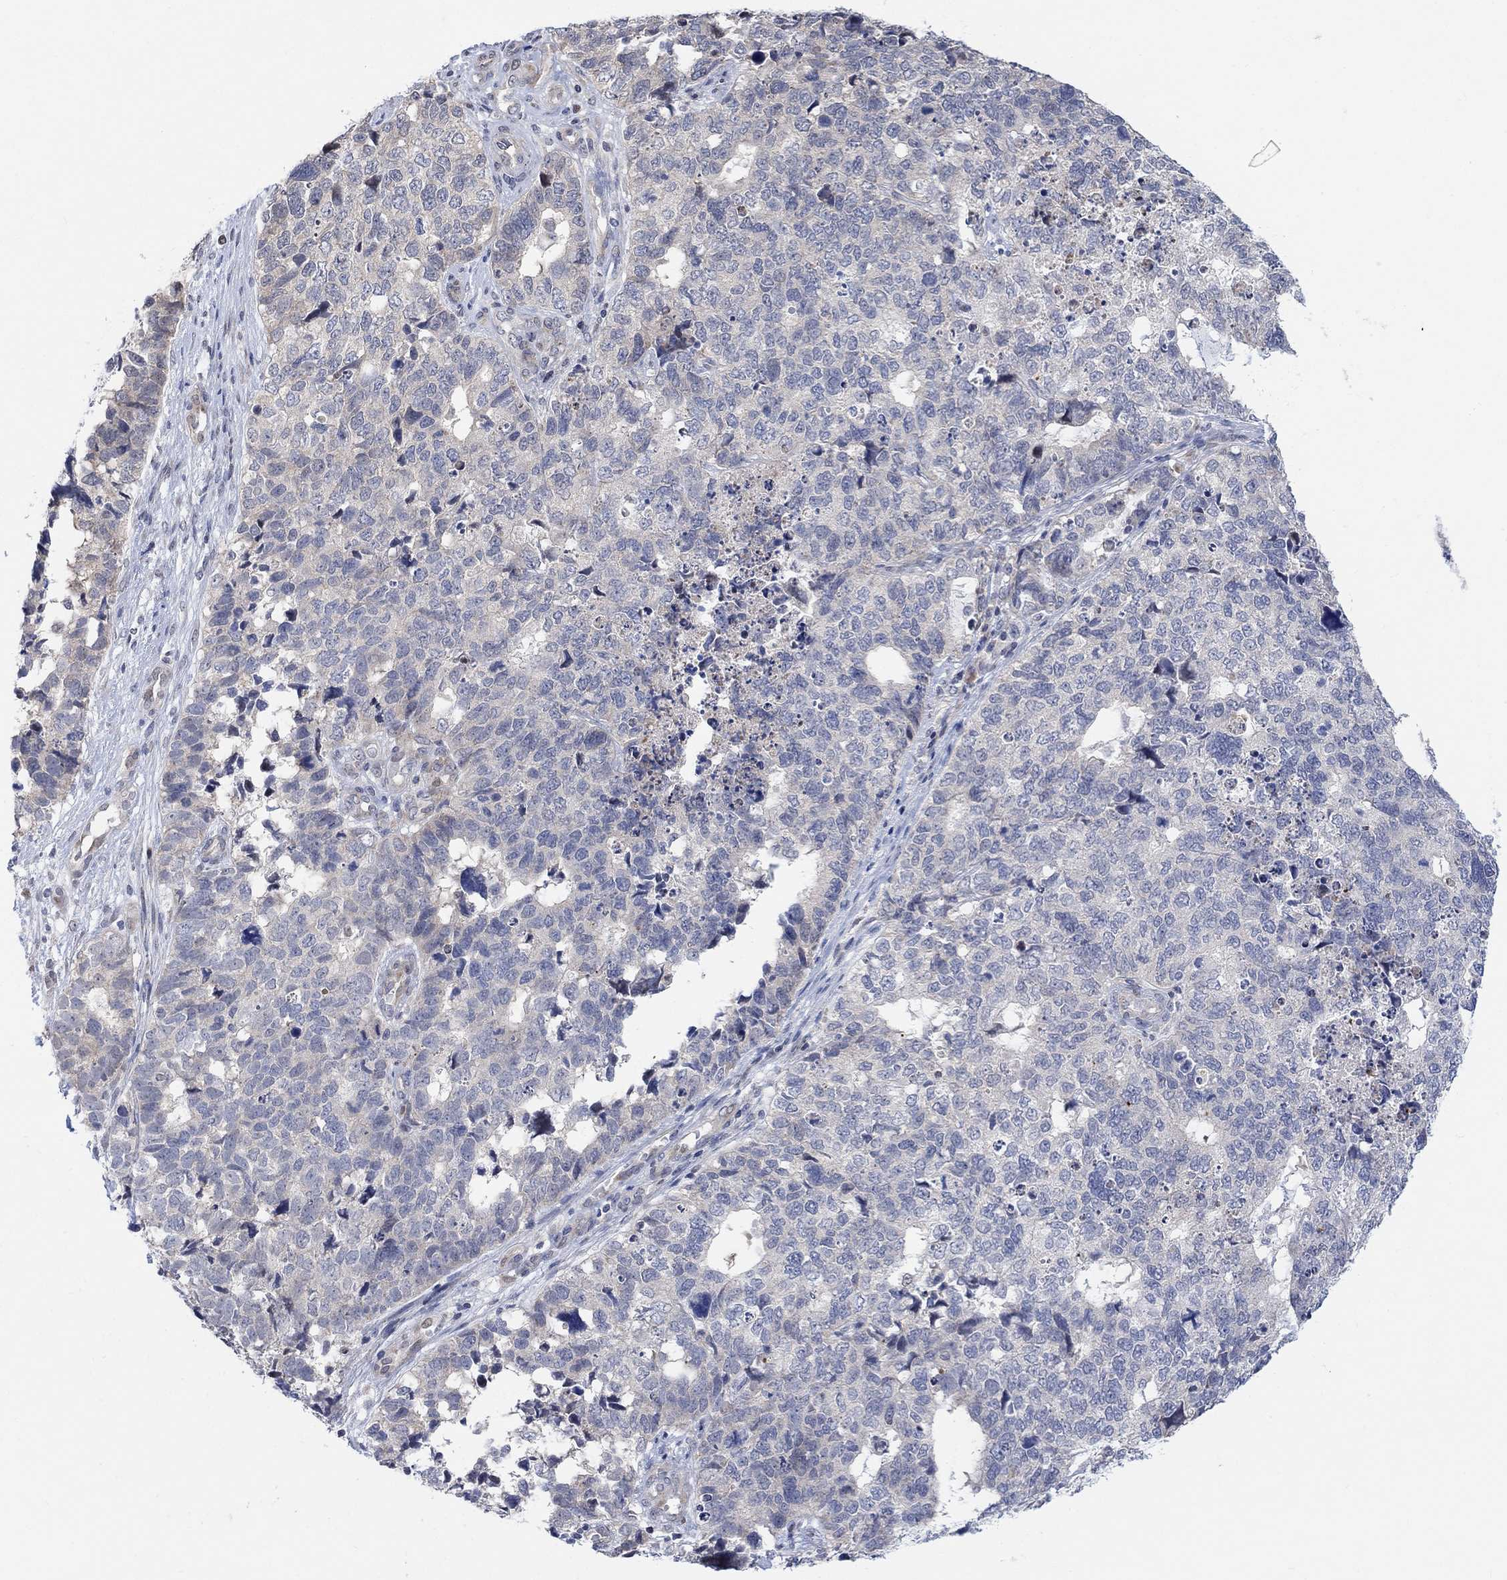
{"staining": {"intensity": "negative", "quantity": "none", "location": "none"}, "tissue": "cervical cancer", "cell_type": "Tumor cells", "image_type": "cancer", "snomed": [{"axis": "morphology", "description": "Squamous cell carcinoma, NOS"}, {"axis": "topography", "description": "Cervix"}], "caption": "Tumor cells are negative for brown protein staining in cervical squamous cell carcinoma.", "gene": "CNTF", "patient": {"sex": "female", "age": 63}}